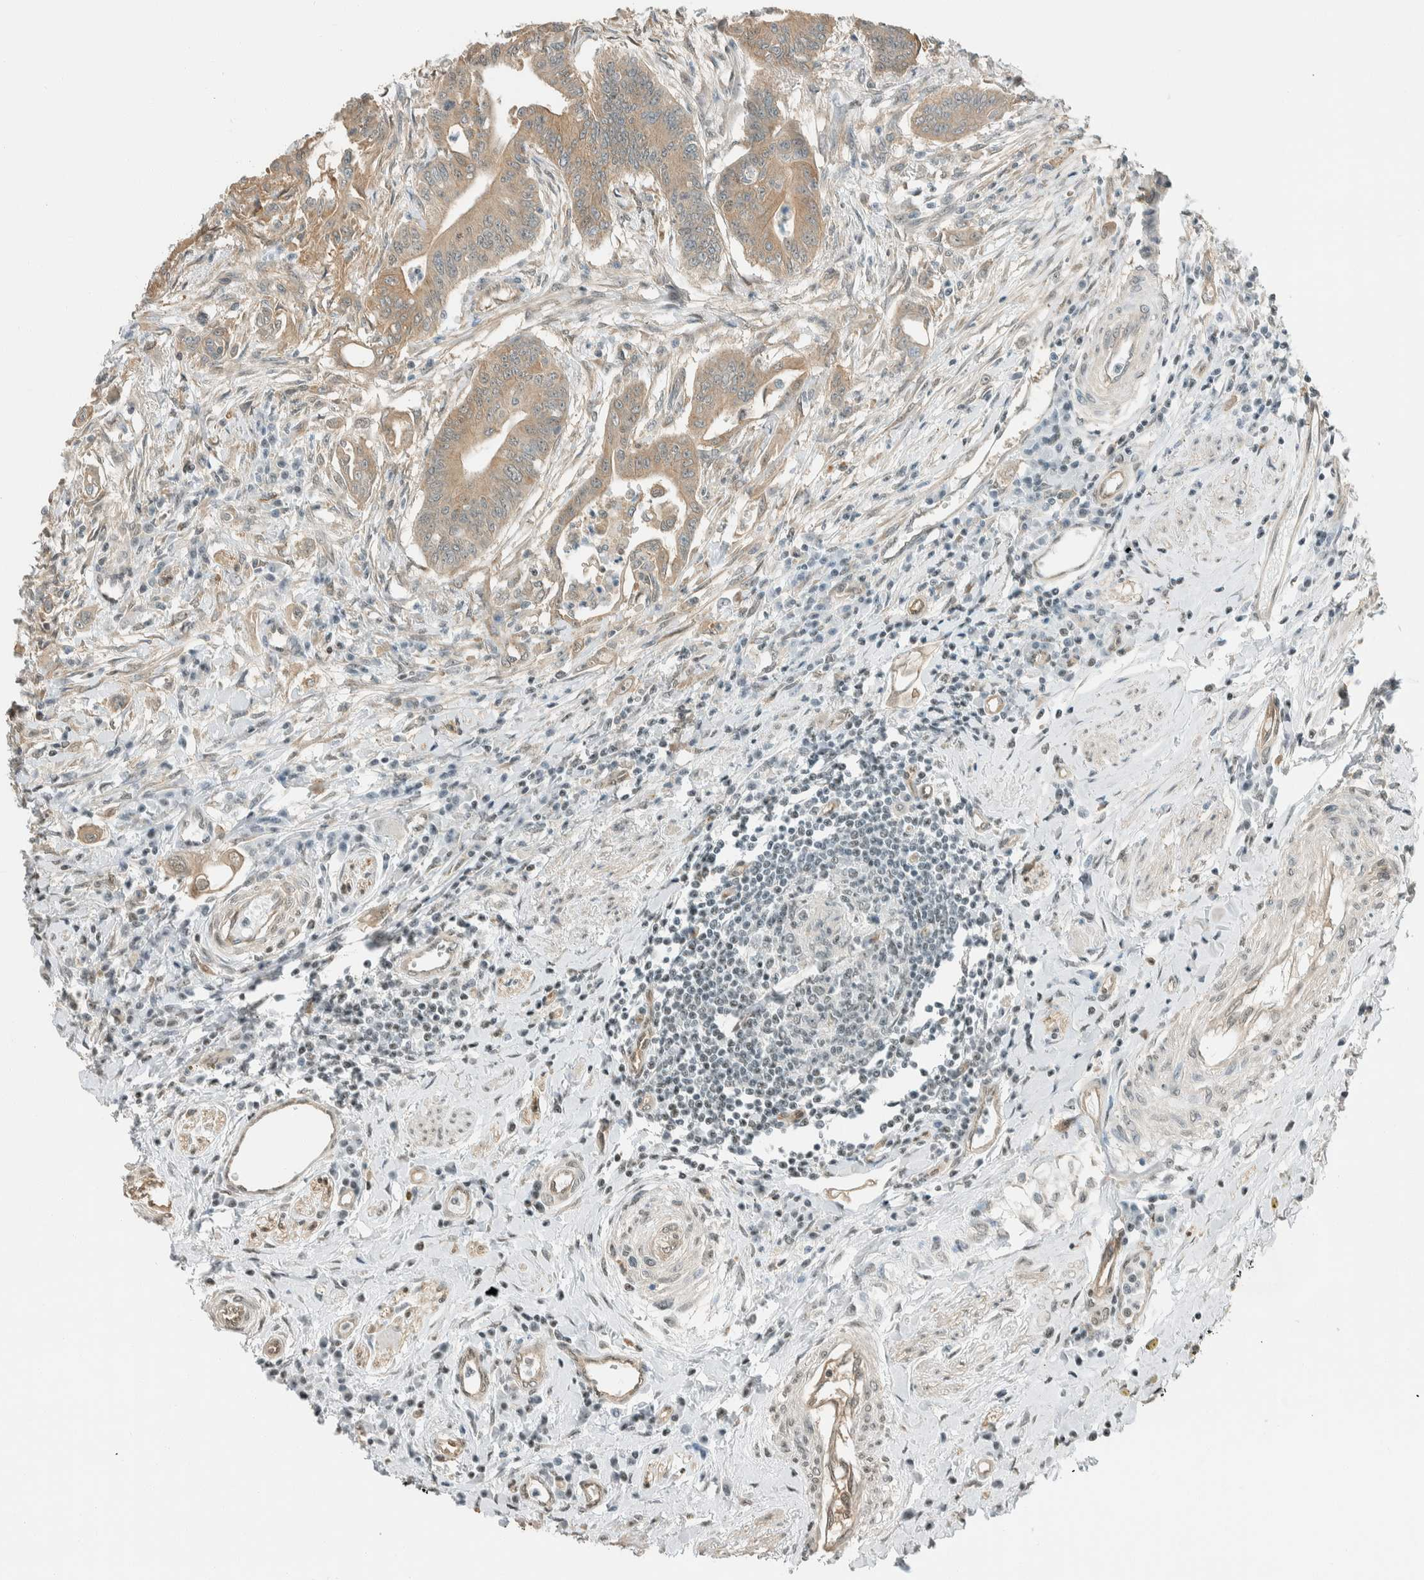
{"staining": {"intensity": "weak", "quantity": ">75%", "location": "cytoplasmic/membranous"}, "tissue": "colorectal cancer", "cell_type": "Tumor cells", "image_type": "cancer", "snomed": [{"axis": "morphology", "description": "Adenoma, NOS"}, {"axis": "morphology", "description": "Adenocarcinoma, NOS"}, {"axis": "topography", "description": "Colon"}], "caption": "The photomicrograph reveals immunohistochemical staining of colorectal cancer. There is weak cytoplasmic/membranous expression is present in about >75% of tumor cells. Nuclei are stained in blue.", "gene": "NIBAN2", "patient": {"sex": "male", "age": 79}}